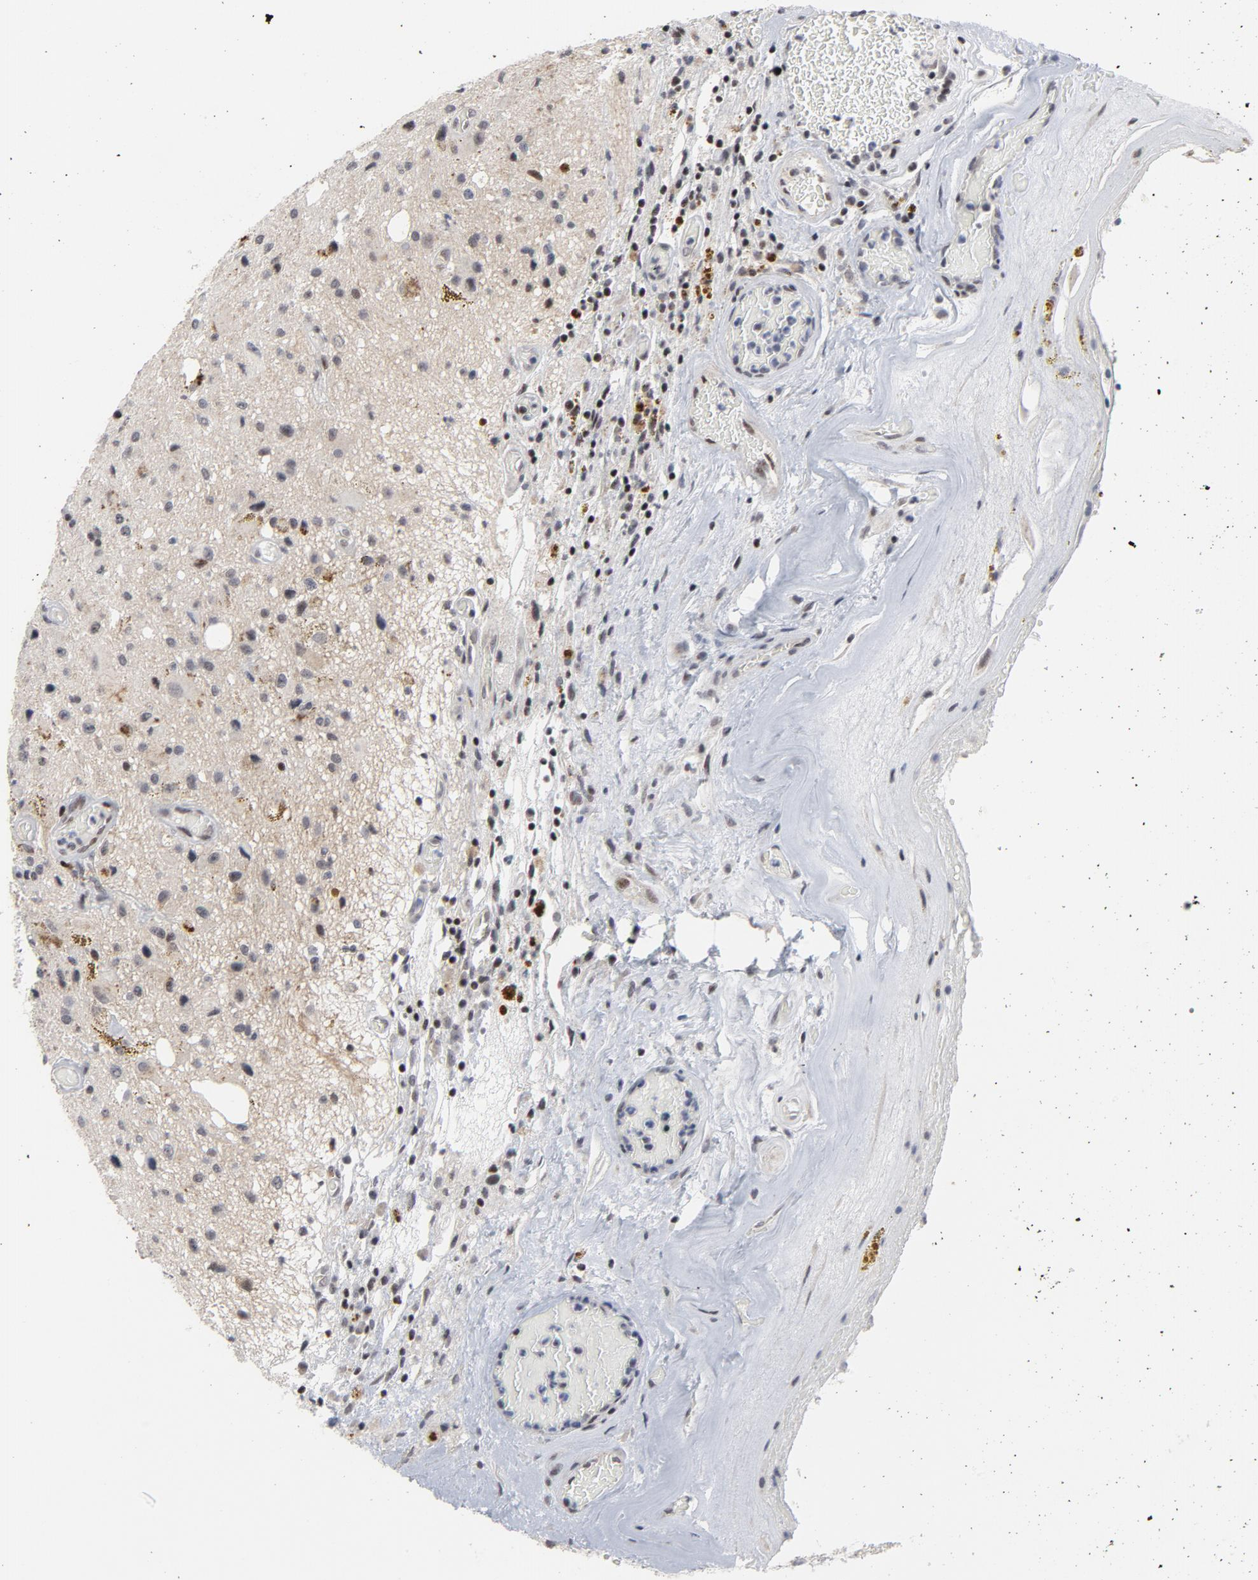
{"staining": {"intensity": "weak", "quantity": "<25%", "location": "nuclear"}, "tissue": "glioma", "cell_type": "Tumor cells", "image_type": "cancer", "snomed": [{"axis": "morphology", "description": "Glioma, malignant, Low grade"}, {"axis": "topography", "description": "Brain"}], "caption": "High power microscopy micrograph of an immunohistochemistry (IHC) micrograph of glioma, revealing no significant positivity in tumor cells.", "gene": "GABPA", "patient": {"sex": "male", "age": 58}}